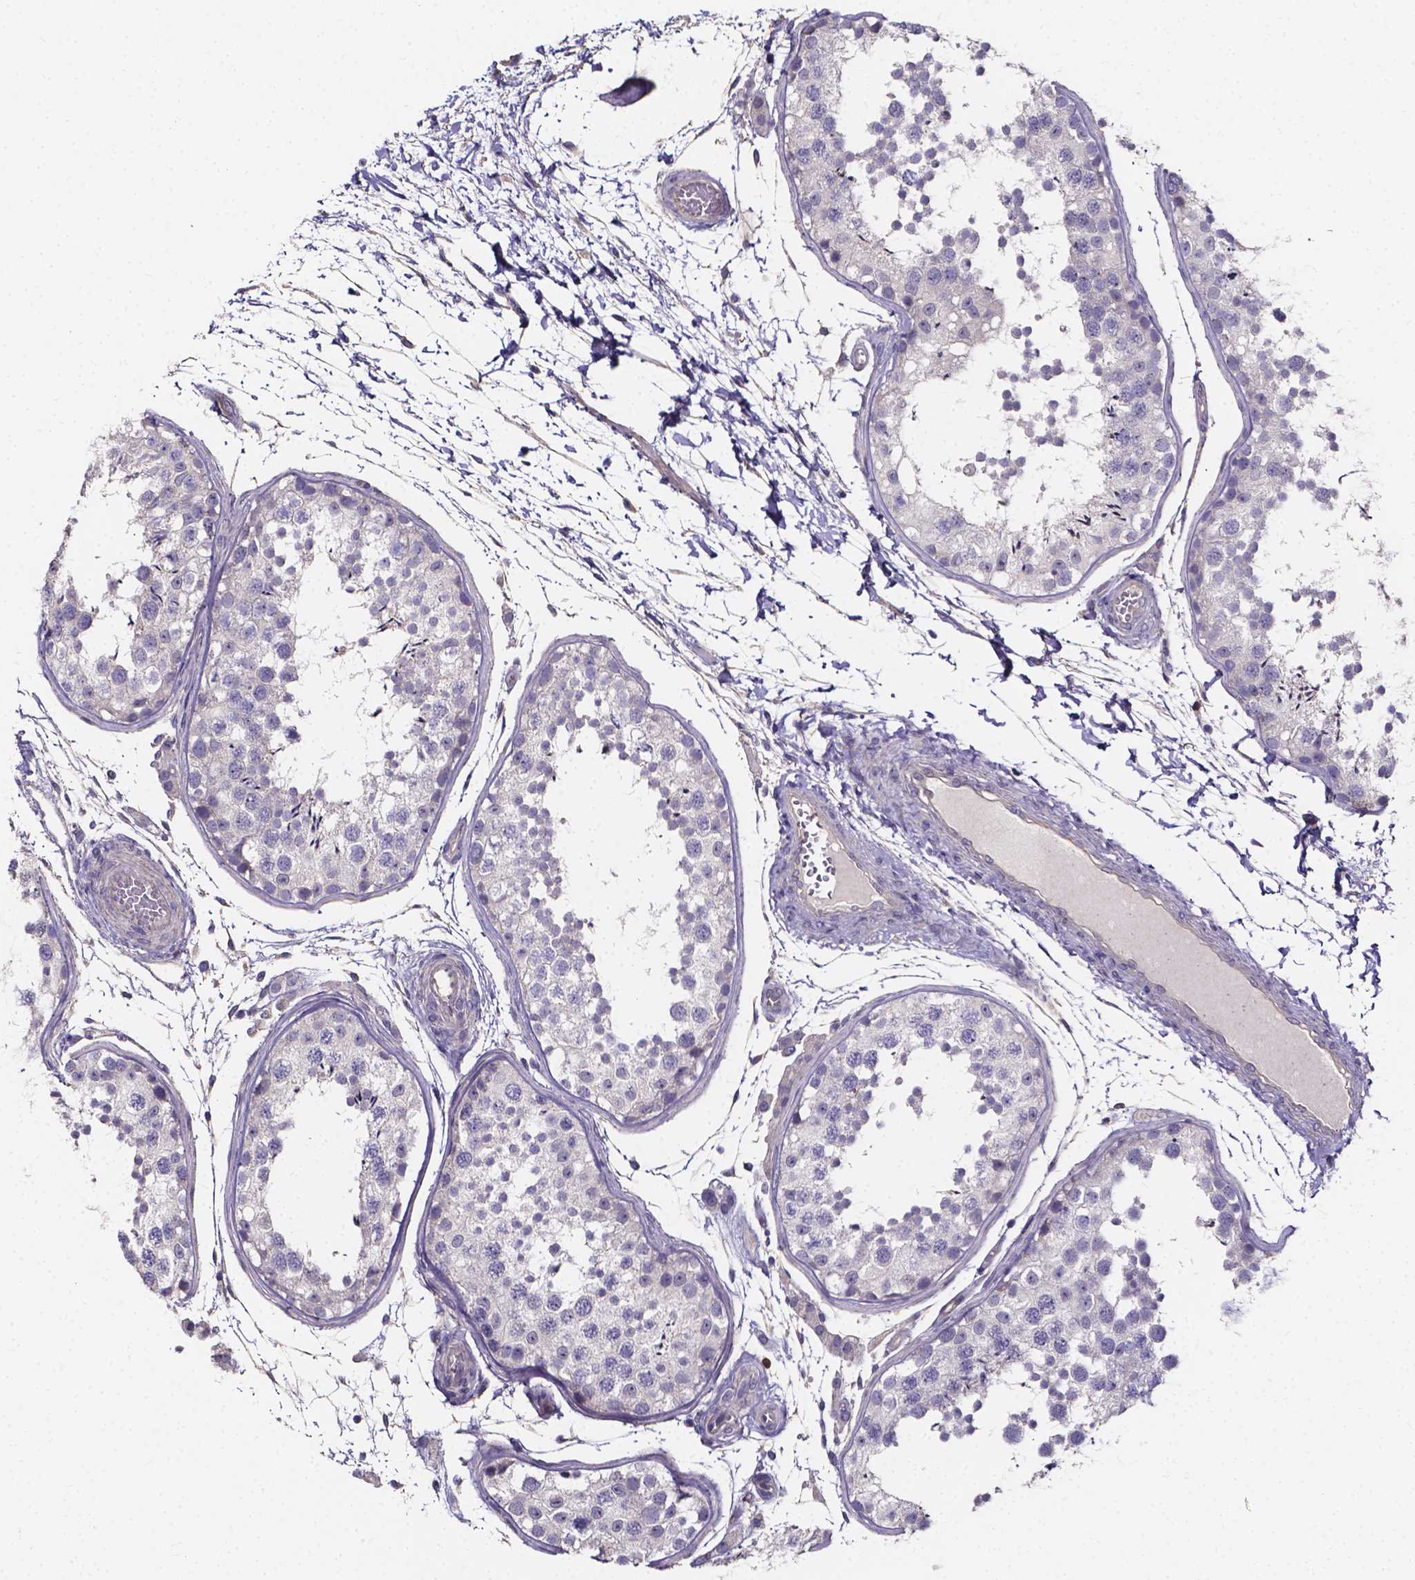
{"staining": {"intensity": "negative", "quantity": "none", "location": "none"}, "tissue": "testis", "cell_type": "Cells in seminiferous ducts", "image_type": "normal", "snomed": [{"axis": "morphology", "description": "Normal tissue, NOS"}, {"axis": "topography", "description": "Testis"}], "caption": "Immunohistochemistry (IHC) image of benign testis stained for a protein (brown), which reveals no staining in cells in seminiferous ducts. Nuclei are stained in blue.", "gene": "THEMIS", "patient": {"sex": "male", "age": 29}}